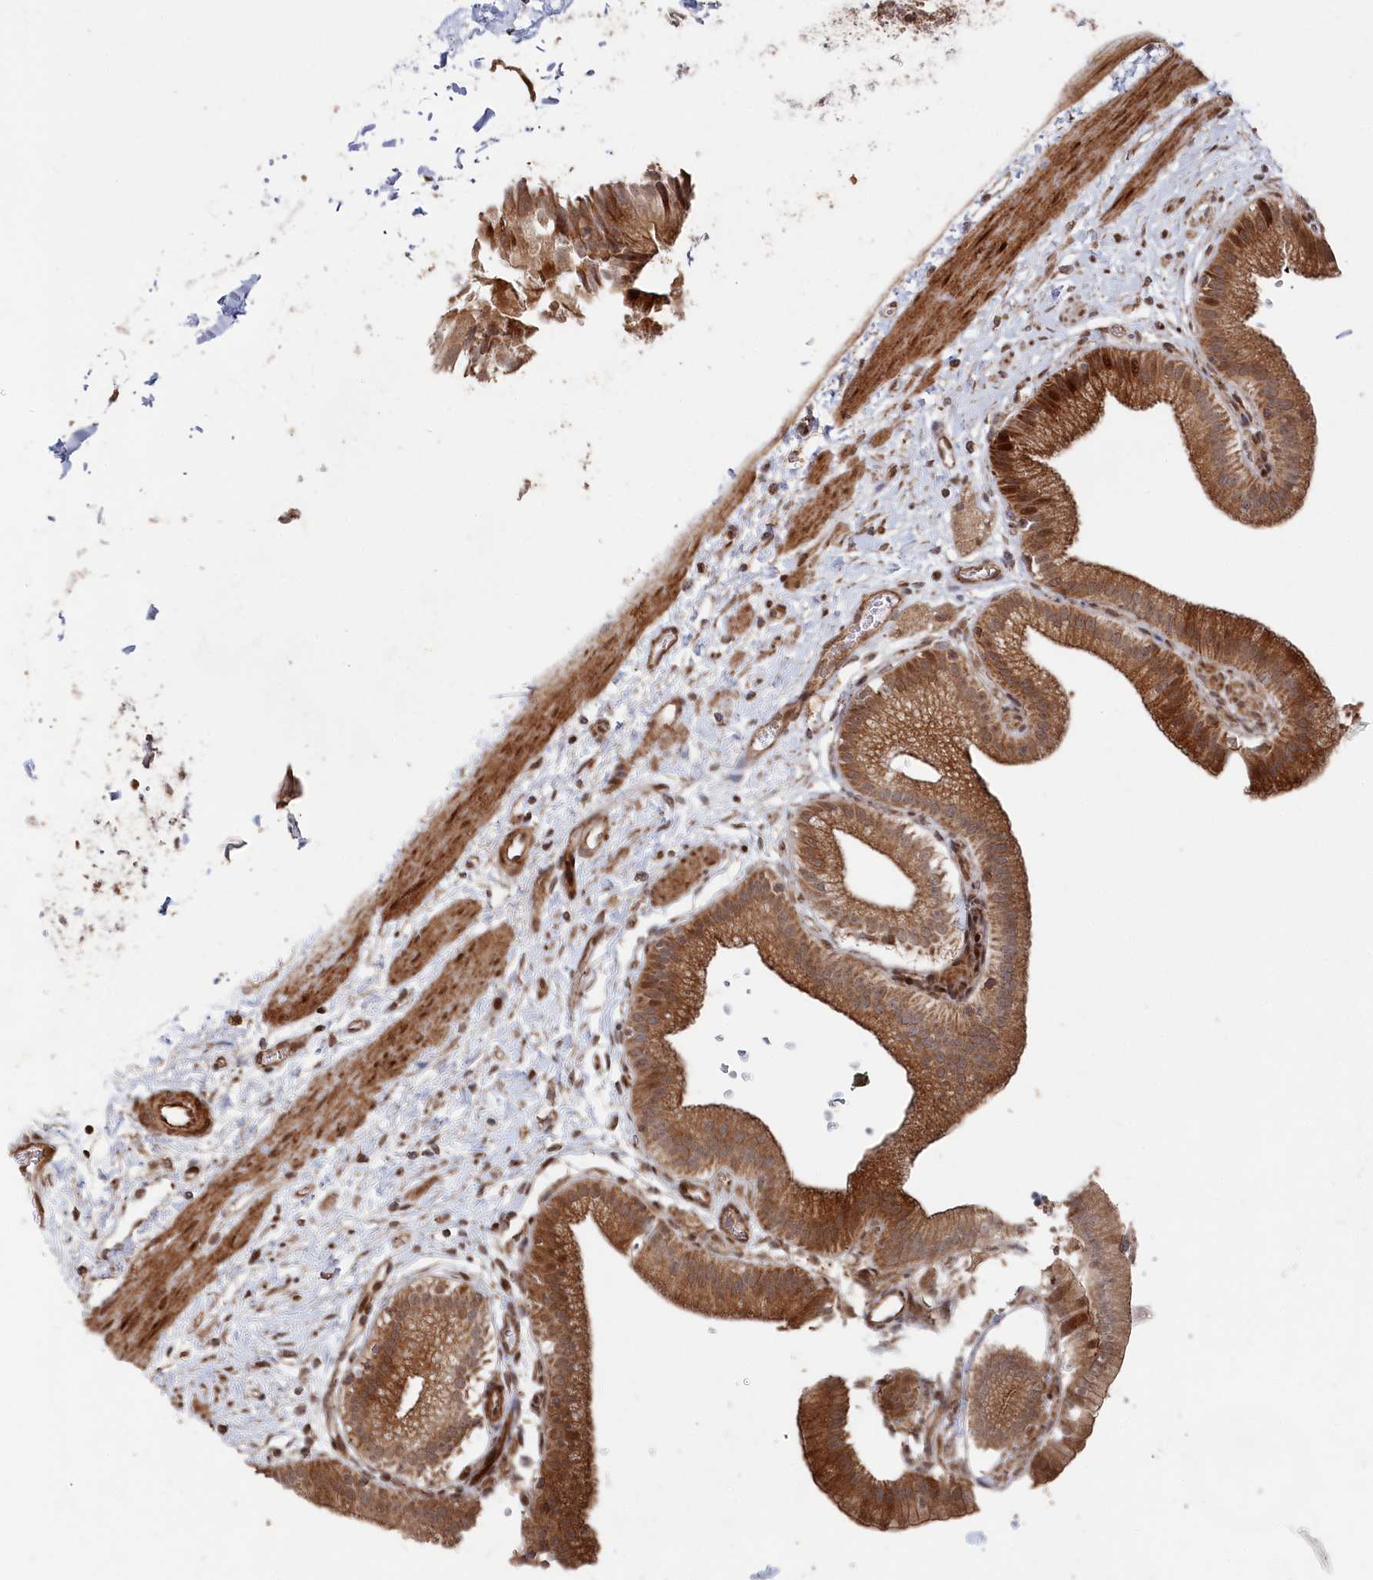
{"staining": {"intensity": "moderate", "quantity": ">75%", "location": "cytoplasmic/membranous,nuclear"}, "tissue": "gallbladder", "cell_type": "Glandular cells", "image_type": "normal", "snomed": [{"axis": "morphology", "description": "Normal tissue, NOS"}, {"axis": "topography", "description": "Gallbladder"}], "caption": "Gallbladder stained for a protein (brown) displays moderate cytoplasmic/membranous,nuclear positive staining in approximately >75% of glandular cells.", "gene": "POLR3A", "patient": {"sex": "male", "age": 55}}